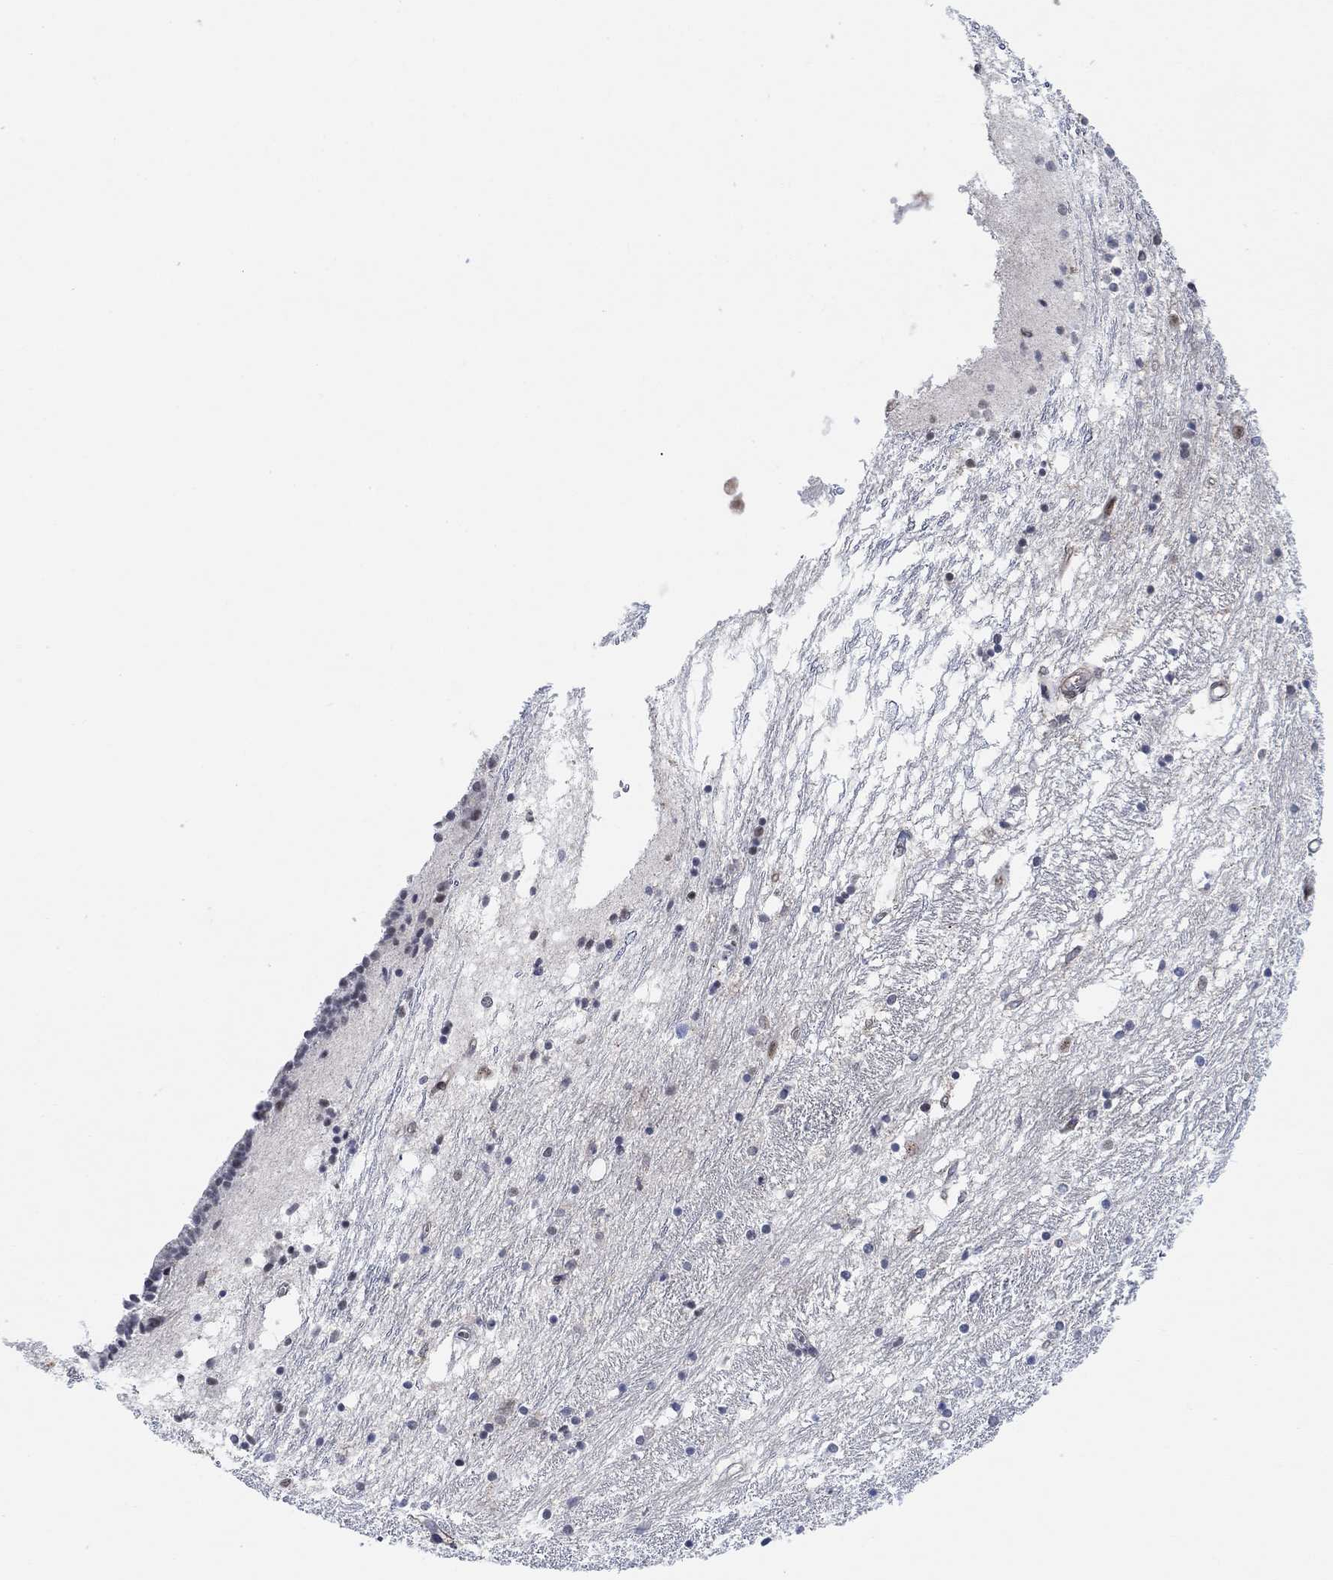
{"staining": {"intensity": "moderate", "quantity": "<25%", "location": "nuclear"}, "tissue": "caudate", "cell_type": "Glial cells", "image_type": "normal", "snomed": [{"axis": "morphology", "description": "Normal tissue, NOS"}, {"axis": "topography", "description": "Lateral ventricle wall"}], "caption": "Immunohistochemical staining of unremarkable caudate exhibits <25% levels of moderate nuclear protein expression in approximately <25% of glial cells. (brown staining indicates protein expression, while blue staining denotes nuclei).", "gene": "PWWP2B", "patient": {"sex": "female", "age": 71}}